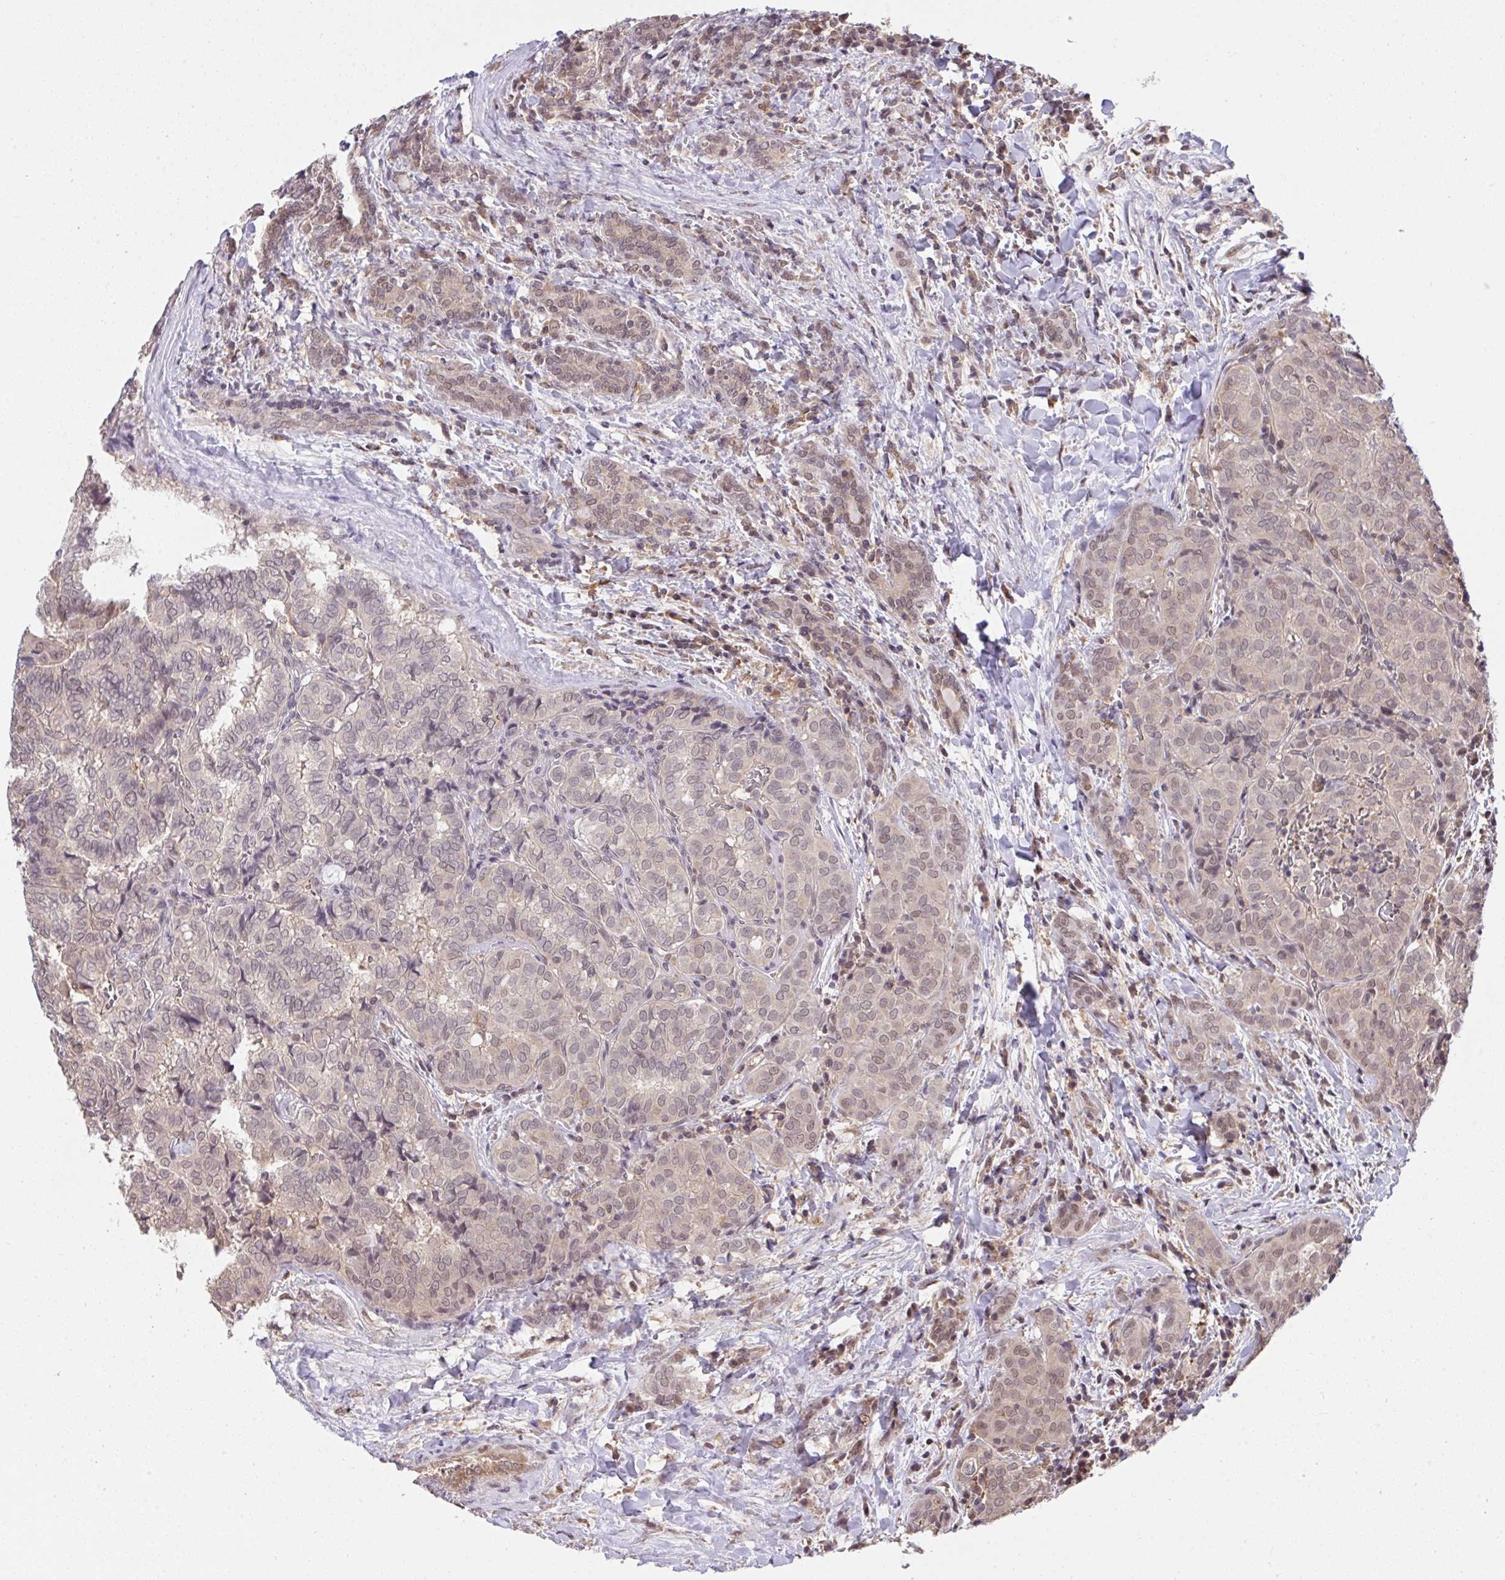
{"staining": {"intensity": "weak", "quantity": "<25%", "location": "nuclear"}, "tissue": "thyroid cancer", "cell_type": "Tumor cells", "image_type": "cancer", "snomed": [{"axis": "morphology", "description": "Papillary adenocarcinoma, NOS"}, {"axis": "topography", "description": "Thyroid gland"}], "caption": "IHC of human thyroid cancer displays no expression in tumor cells. (Immunohistochemistry (ihc), brightfield microscopy, high magnification).", "gene": "C12orf57", "patient": {"sex": "female", "age": 30}}